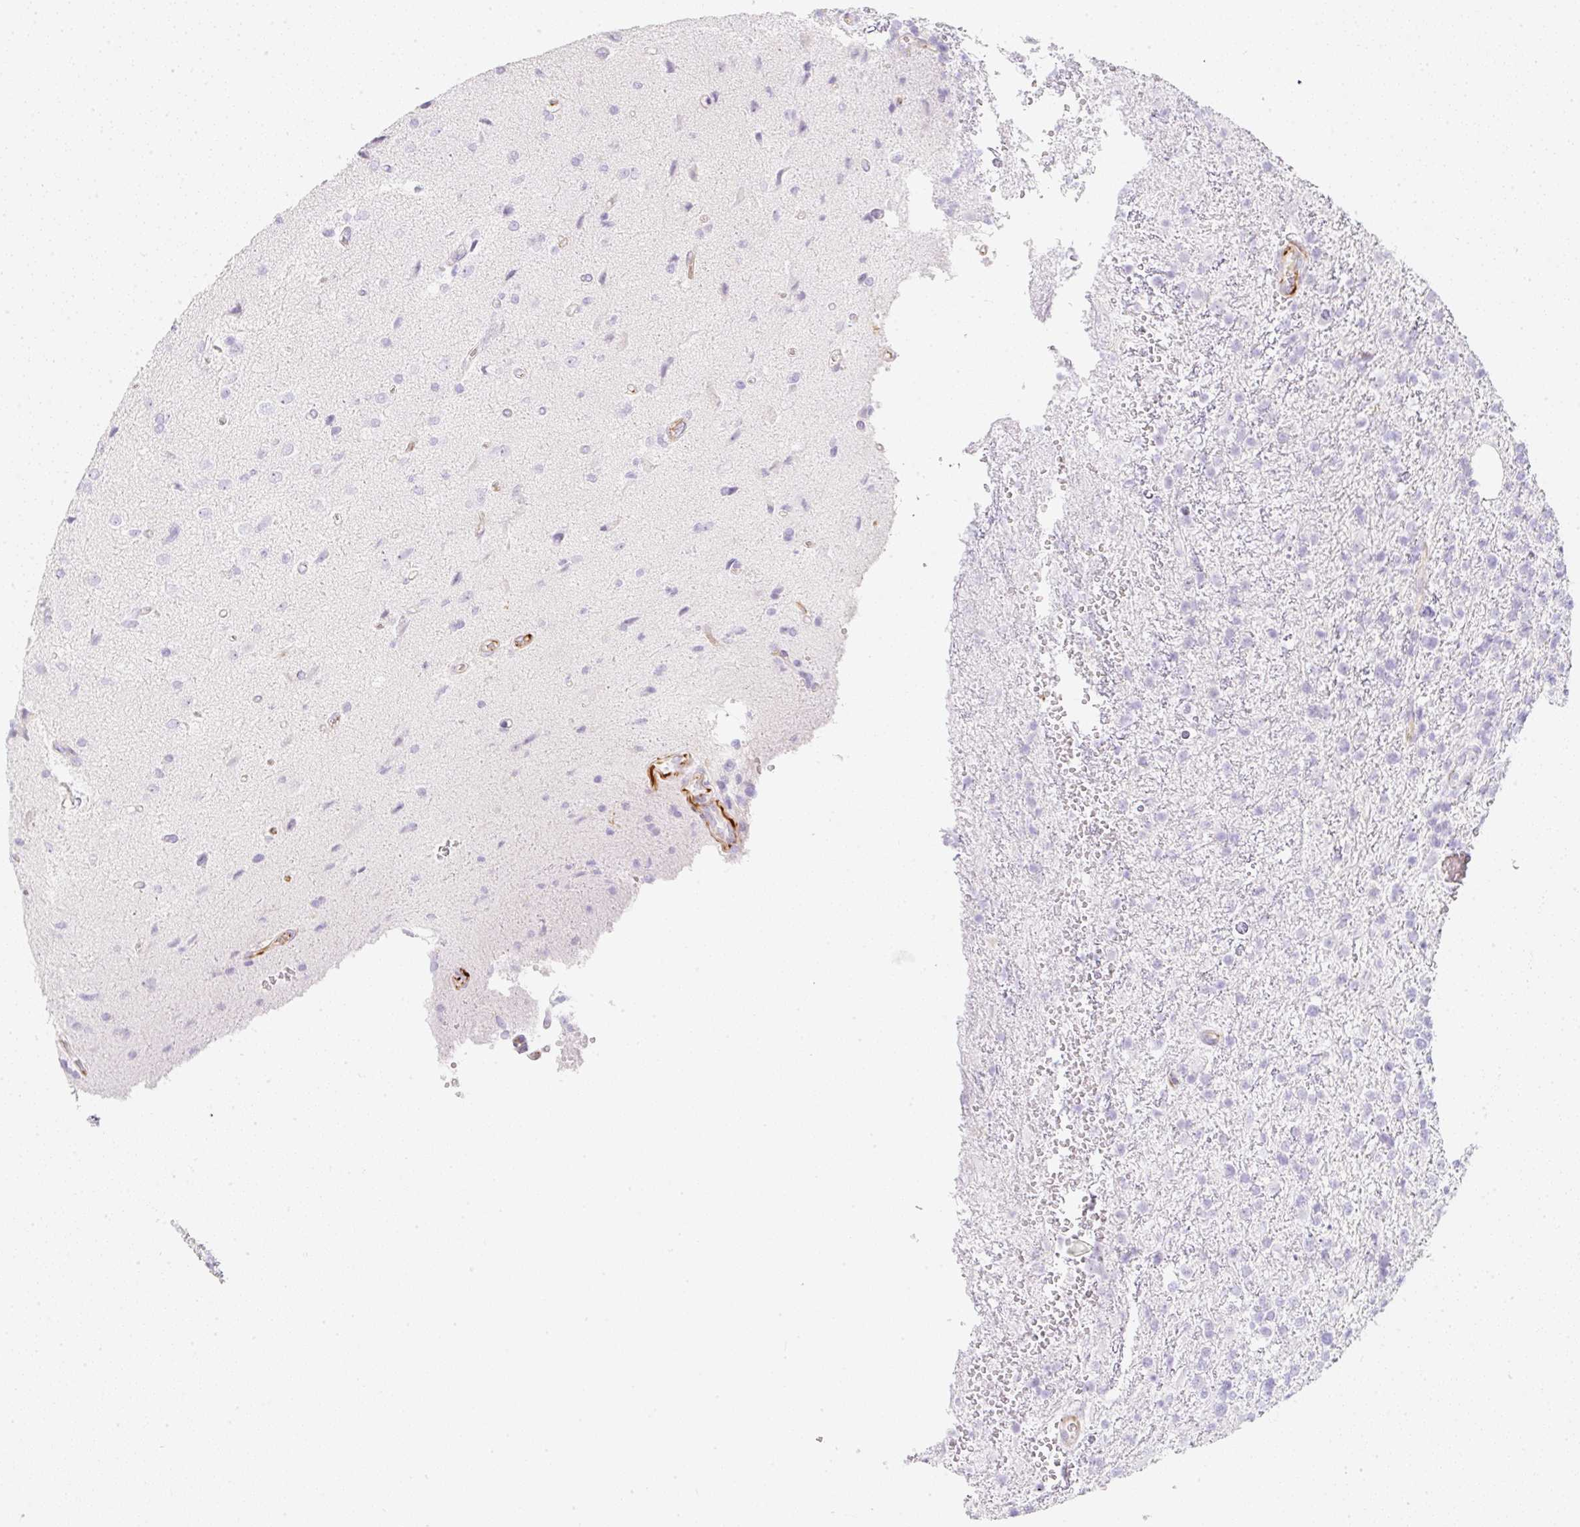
{"staining": {"intensity": "negative", "quantity": "none", "location": "none"}, "tissue": "glioma", "cell_type": "Tumor cells", "image_type": "cancer", "snomed": [{"axis": "morphology", "description": "Glioma, malignant, High grade"}, {"axis": "topography", "description": "Brain"}], "caption": "Human glioma stained for a protein using immunohistochemistry demonstrates no expression in tumor cells.", "gene": "ZNF689", "patient": {"sex": "male", "age": 56}}